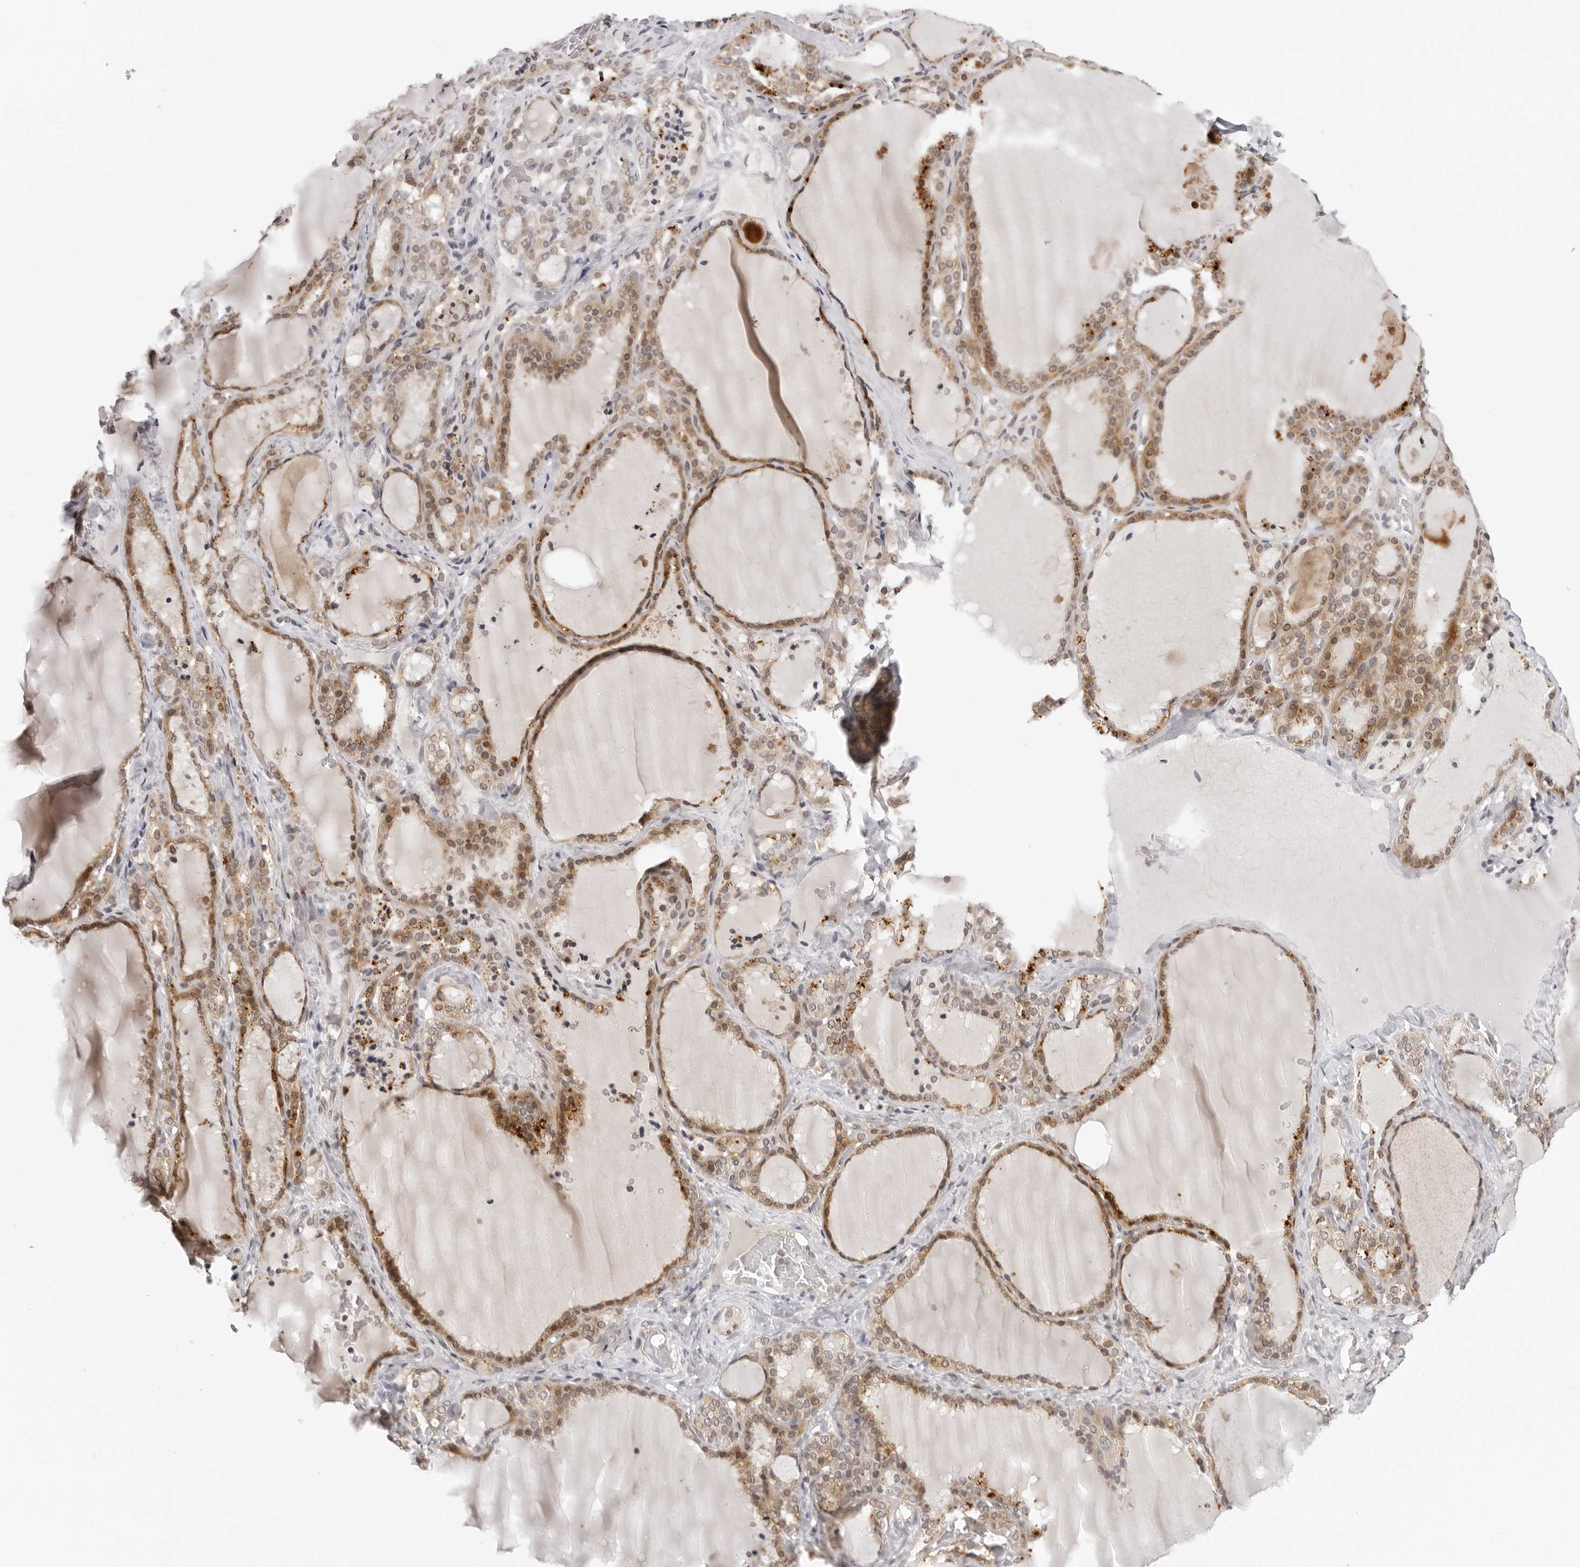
{"staining": {"intensity": "moderate", "quantity": ">75%", "location": "cytoplasmic/membranous,nuclear"}, "tissue": "thyroid gland", "cell_type": "Glandular cells", "image_type": "normal", "snomed": [{"axis": "morphology", "description": "Normal tissue, NOS"}, {"axis": "topography", "description": "Thyroid gland"}], "caption": "Human thyroid gland stained with a brown dye exhibits moderate cytoplasmic/membranous,nuclear positive staining in approximately >75% of glandular cells.", "gene": "PRUNE1", "patient": {"sex": "female", "age": 22}}